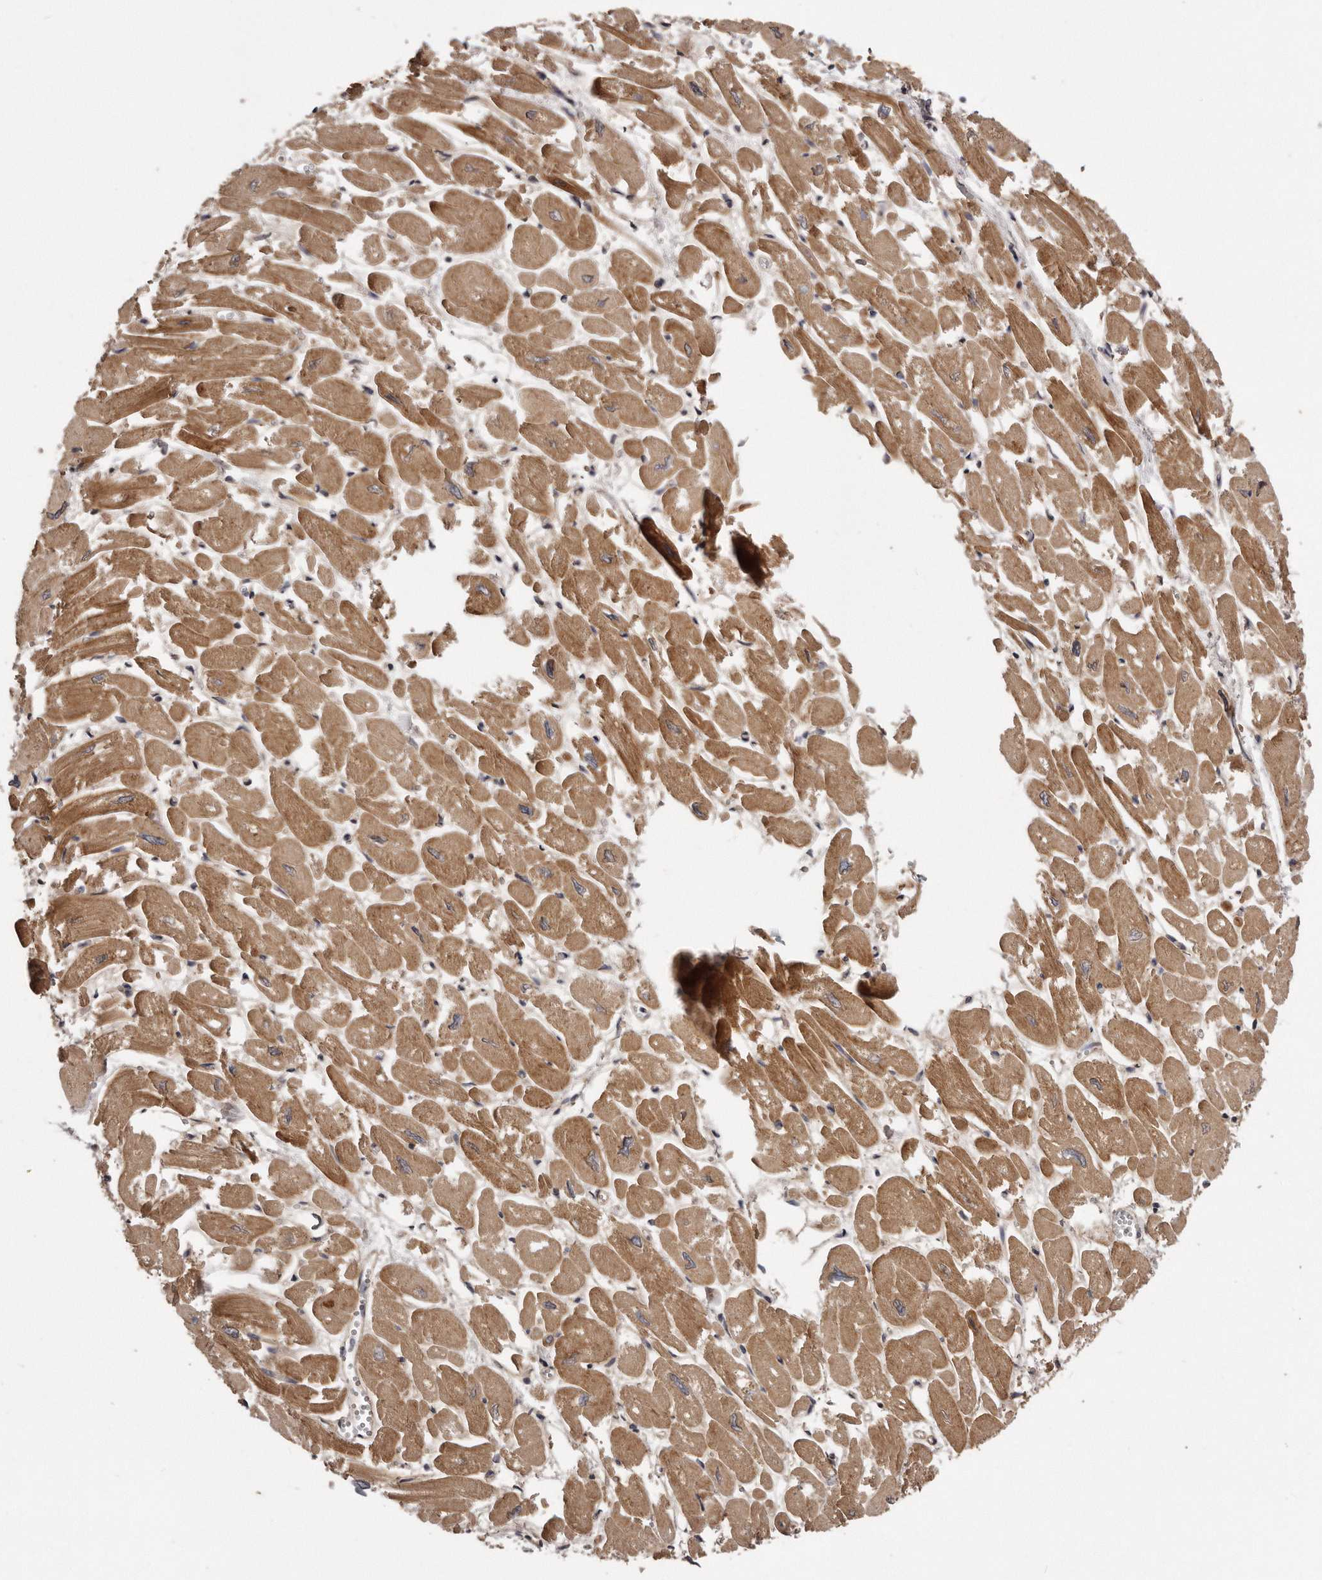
{"staining": {"intensity": "moderate", "quantity": ">75%", "location": "cytoplasmic/membranous"}, "tissue": "heart muscle", "cell_type": "Cardiomyocytes", "image_type": "normal", "snomed": [{"axis": "morphology", "description": "Normal tissue, NOS"}, {"axis": "topography", "description": "Heart"}], "caption": "Immunohistochemical staining of unremarkable heart muscle demonstrates moderate cytoplasmic/membranous protein expression in about >75% of cardiomyocytes.", "gene": "ARMCX1", "patient": {"sex": "male", "age": 54}}